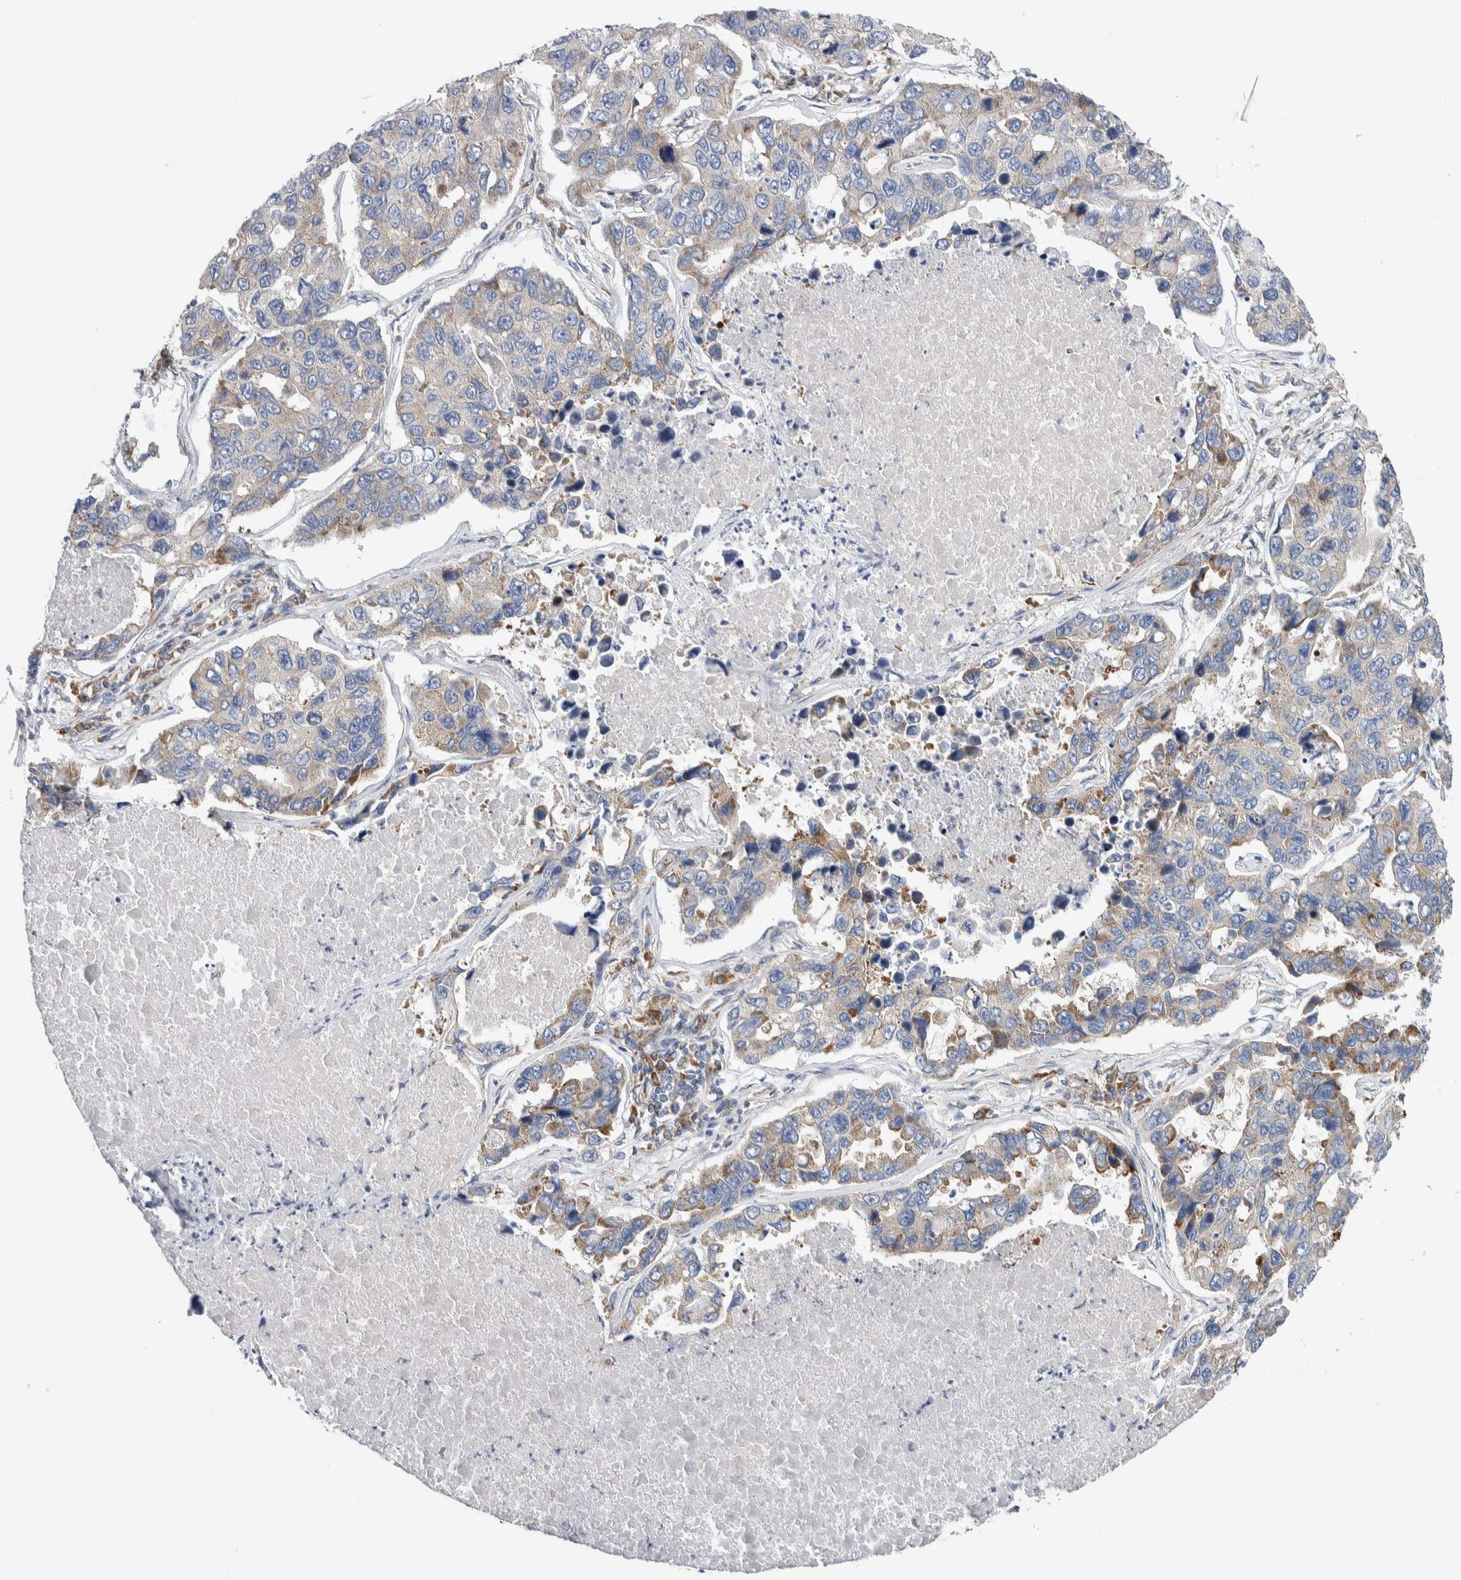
{"staining": {"intensity": "weak", "quantity": "<25%", "location": "cytoplasmic/membranous"}, "tissue": "lung cancer", "cell_type": "Tumor cells", "image_type": "cancer", "snomed": [{"axis": "morphology", "description": "Adenocarcinoma, NOS"}, {"axis": "topography", "description": "Lung"}], "caption": "There is no significant staining in tumor cells of adenocarcinoma (lung).", "gene": "RACK1", "patient": {"sex": "male", "age": 64}}